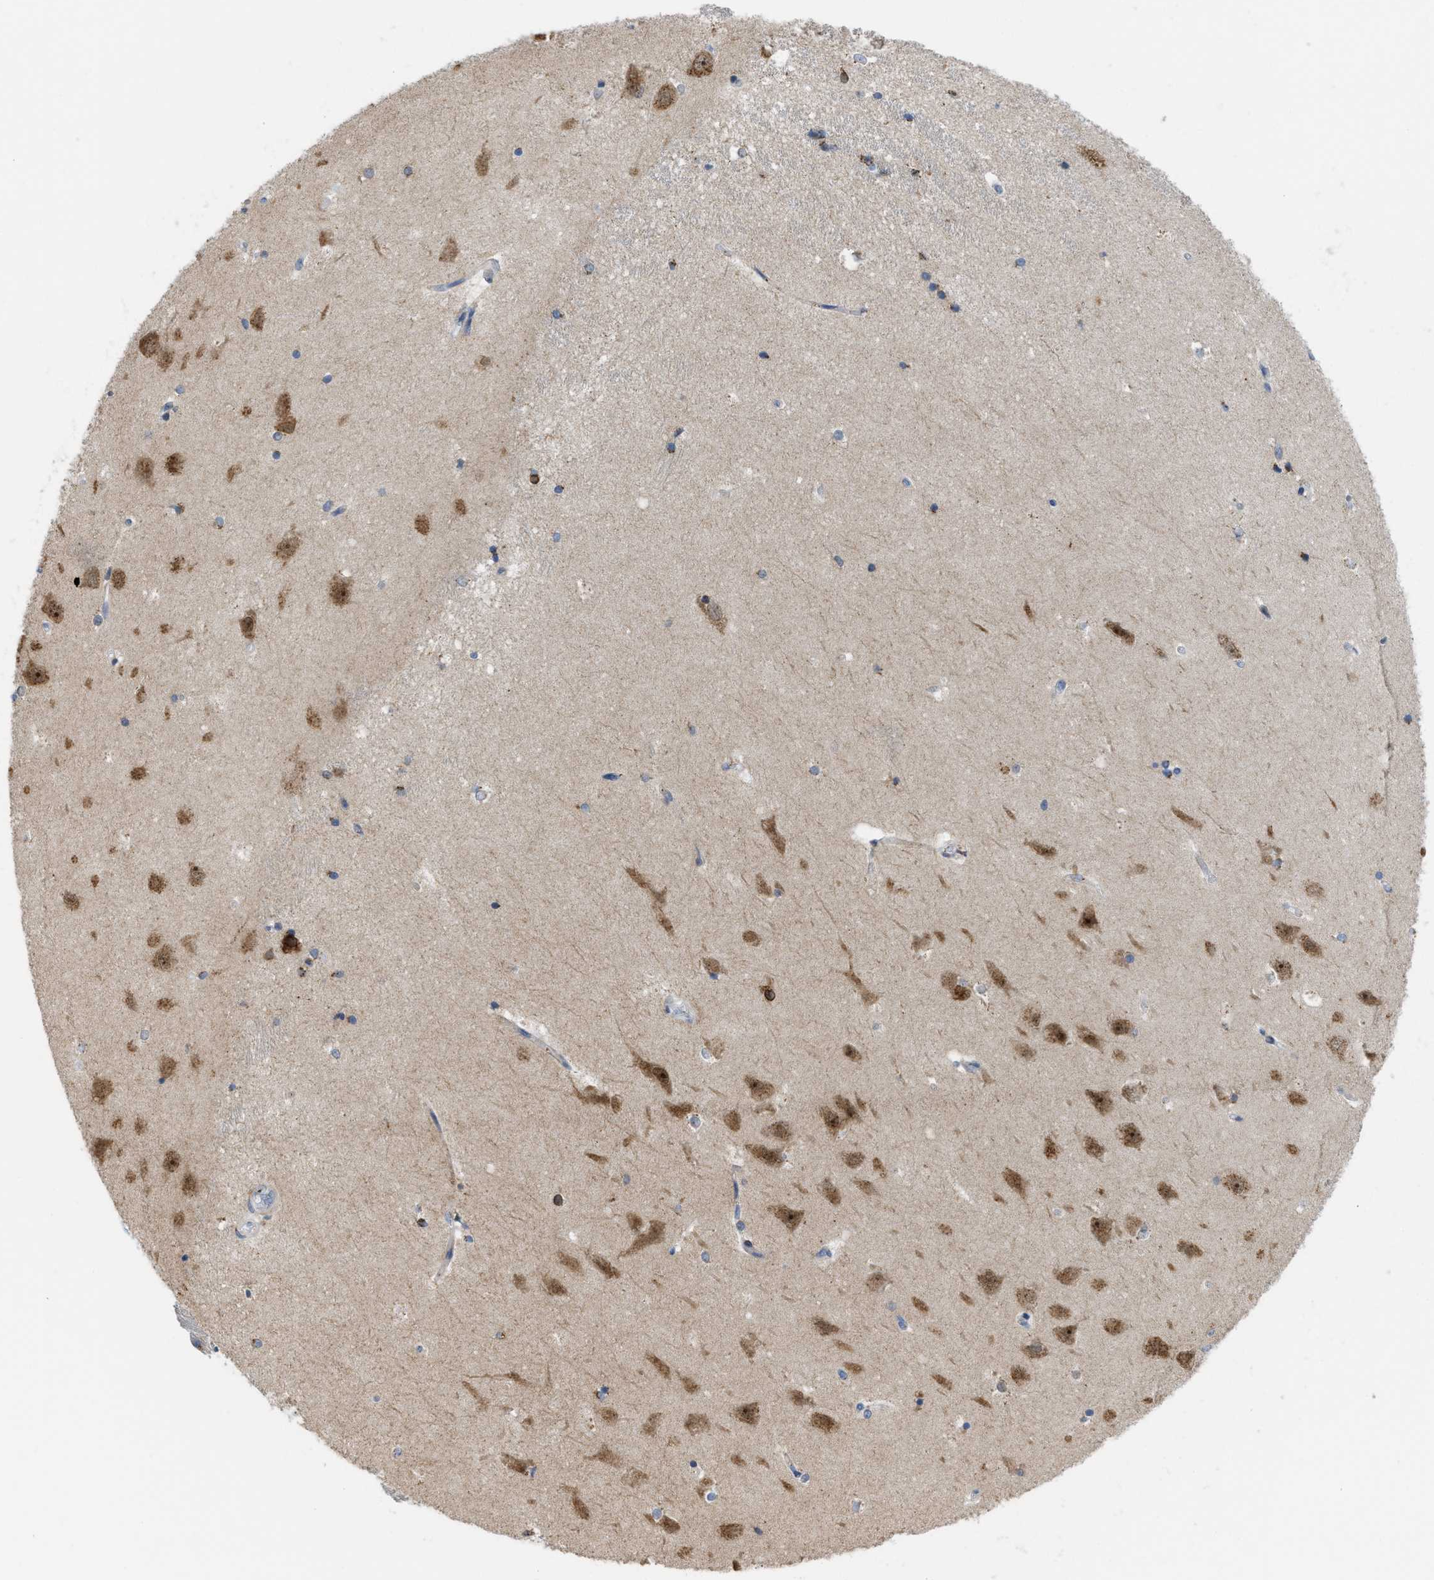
{"staining": {"intensity": "moderate", "quantity": "<25%", "location": "cytoplasmic/membranous"}, "tissue": "hippocampus", "cell_type": "Glial cells", "image_type": "normal", "snomed": [{"axis": "morphology", "description": "Normal tissue, NOS"}, {"axis": "topography", "description": "Hippocampus"}], "caption": "This histopathology image exhibits immunohistochemistry staining of unremarkable human hippocampus, with low moderate cytoplasmic/membranous expression in about <25% of glial cells.", "gene": "DIPK1A", "patient": {"sex": "male", "age": 45}}